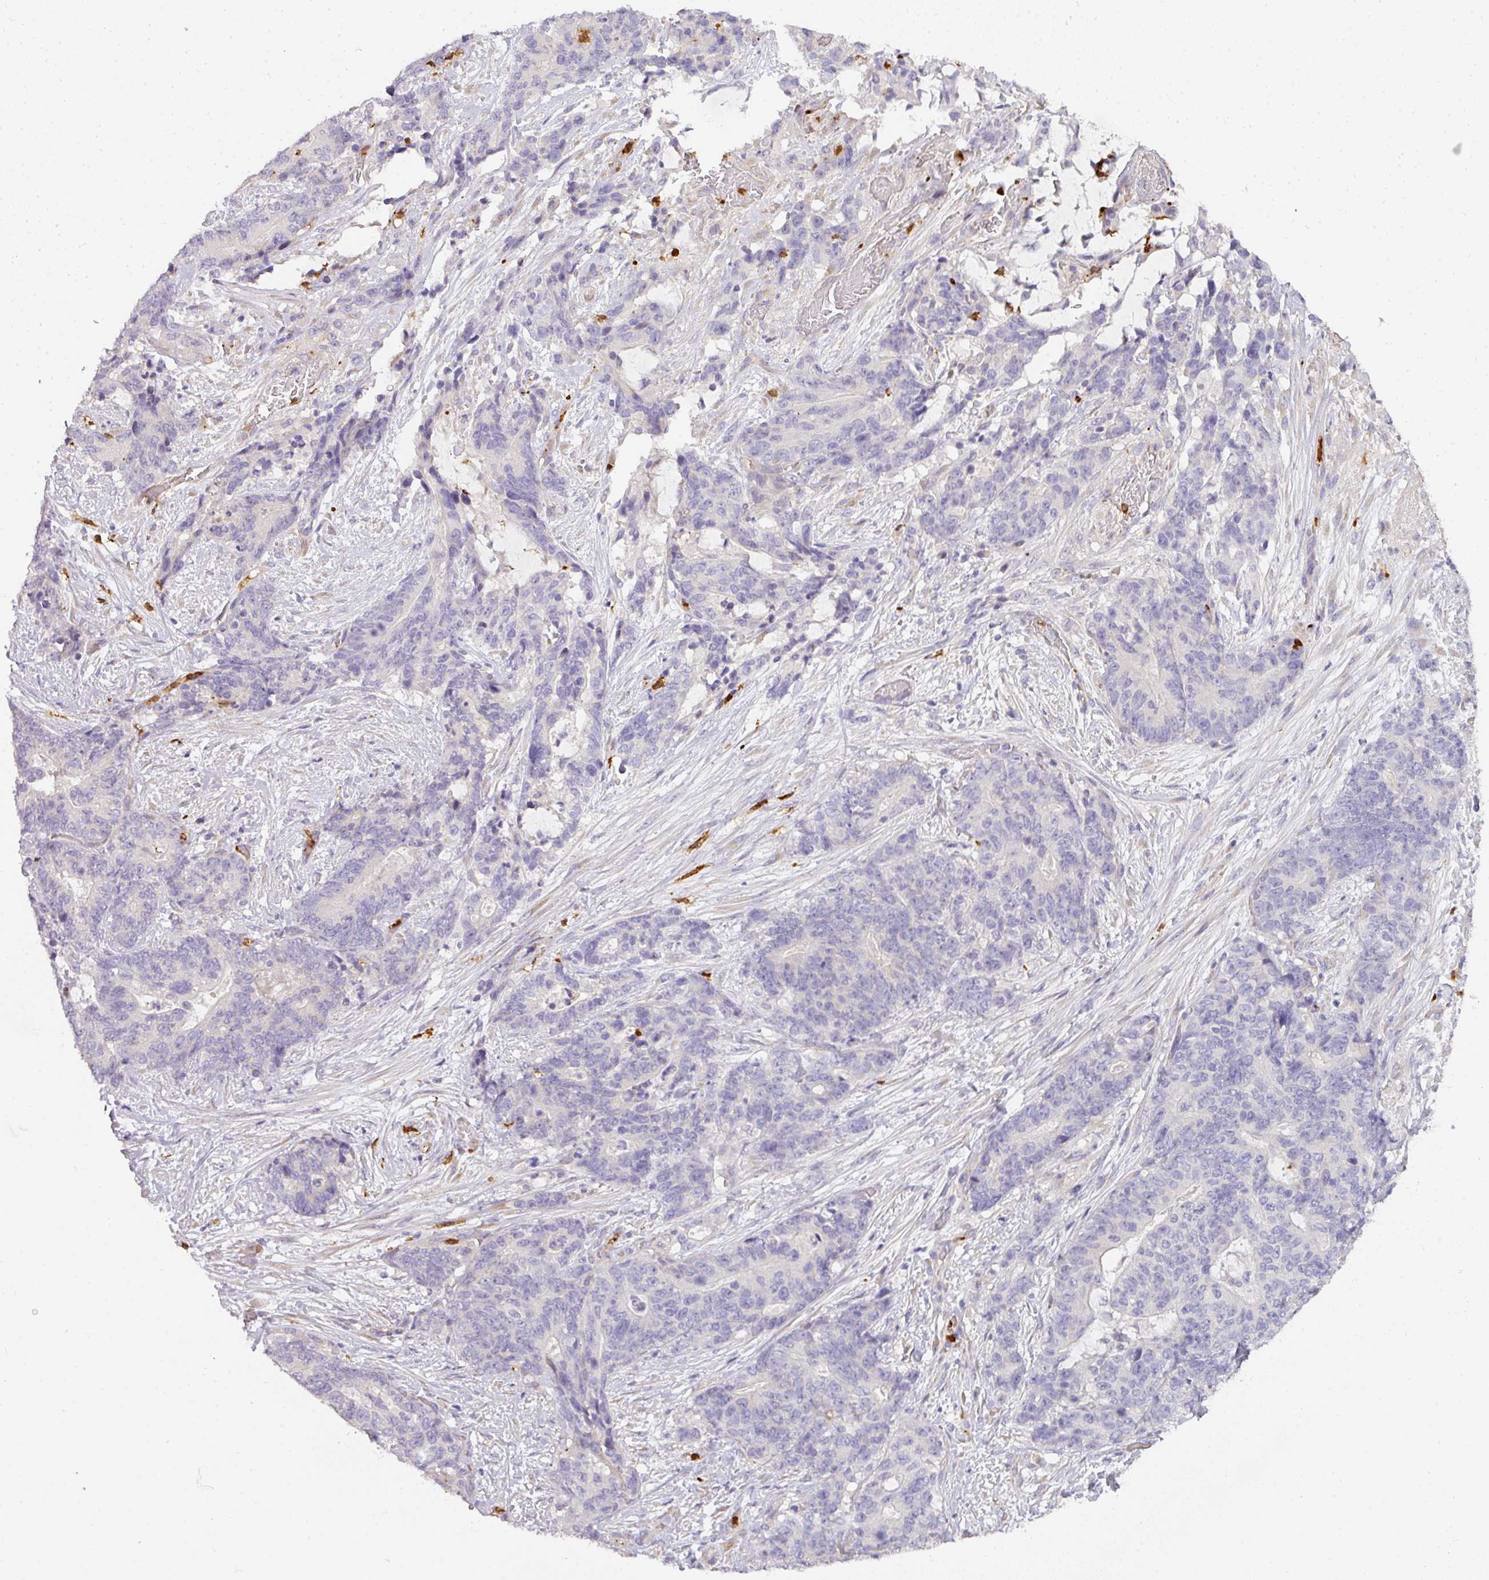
{"staining": {"intensity": "negative", "quantity": "none", "location": "none"}, "tissue": "stomach cancer", "cell_type": "Tumor cells", "image_type": "cancer", "snomed": [{"axis": "morphology", "description": "Normal tissue, NOS"}, {"axis": "morphology", "description": "Adenocarcinoma, NOS"}, {"axis": "topography", "description": "Stomach"}], "caption": "DAB immunohistochemical staining of human adenocarcinoma (stomach) displays no significant expression in tumor cells.", "gene": "HHEX", "patient": {"sex": "female", "age": 64}}